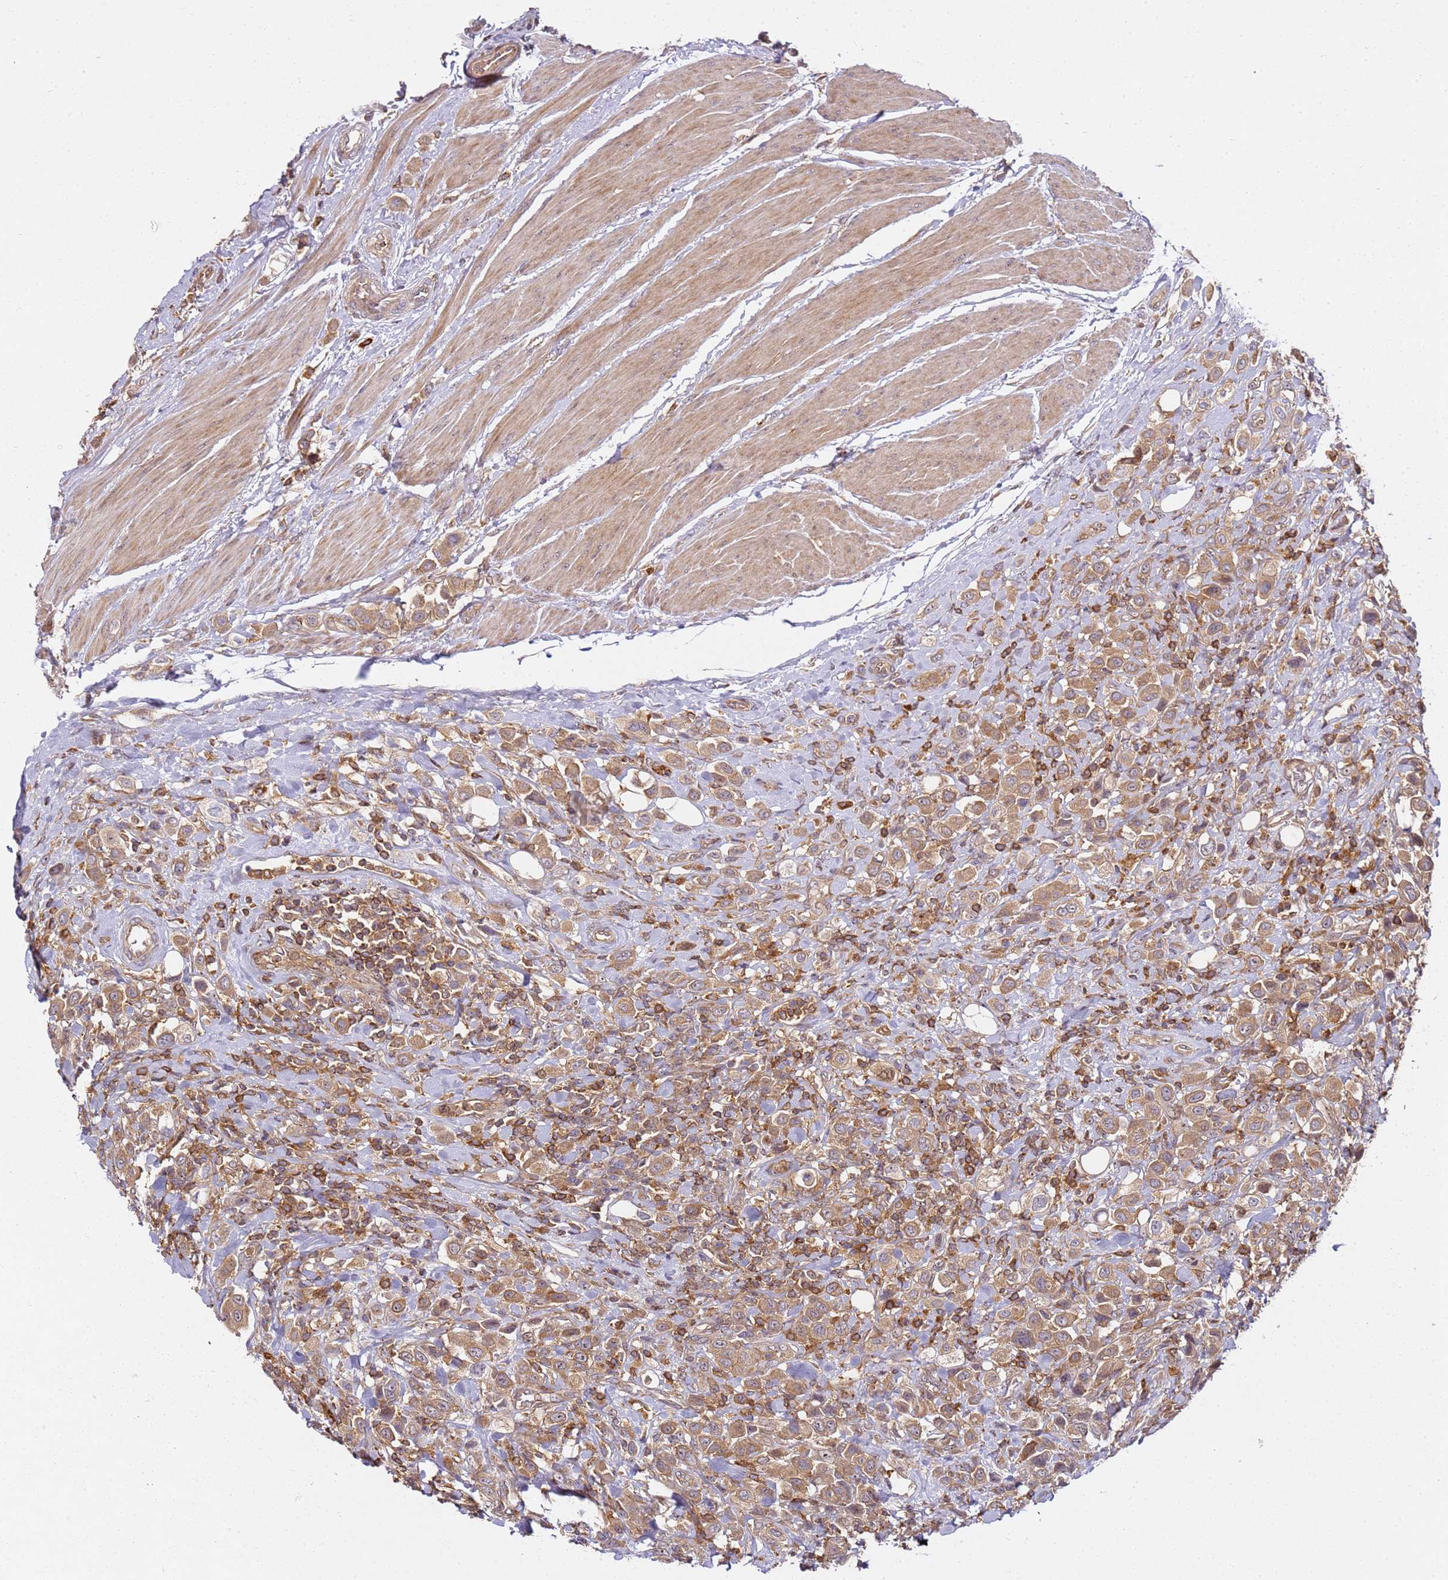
{"staining": {"intensity": "moderate", "quantity": ">75%", "location": "cytoplasmic/membranous"}, "tissue": "urothelial cancer", "cell_type": "Tumor cells", "image_type": "cancer", "snomed": [{"axis": "morphology", "description": "Urothelial carcinoma, High grade"}, {"axis": "topography", "description": "Urinary bladder"}], "caption": "Immunohistochemistry (IHC) histopathology image of neoplastic tissue: high-grade urothelial carcinoma stained using immunohistochemistry demonstrates medium levels of moderate protein expression localized specifically in the cytoplasmic/membranous of tumor cells, appearing as a cytoplasmic/membranous brown color.", "gene": "PRMT7", "patient": {"sex": "male", "age": 50}}